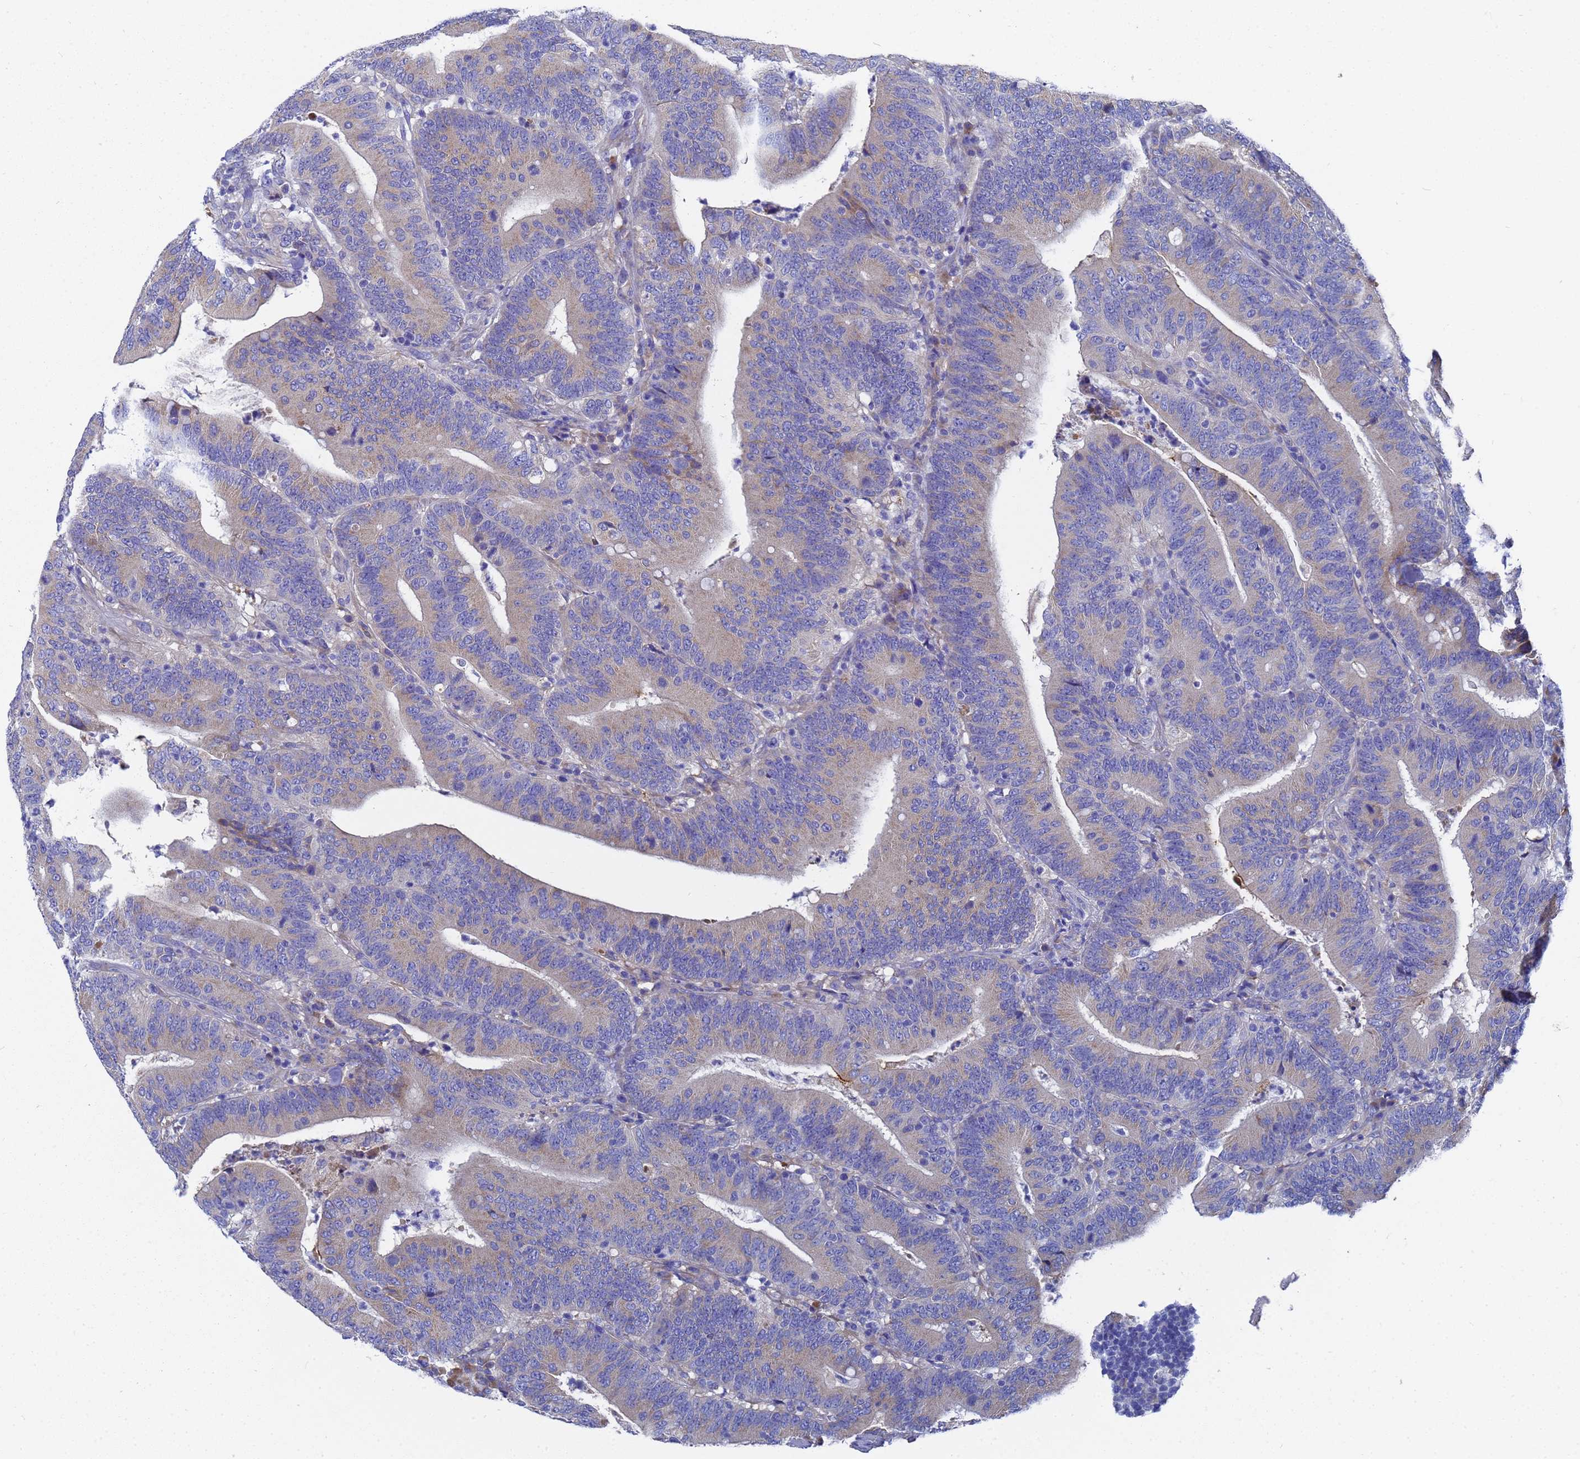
{"staining": {"intensity": "weak", "quantity": ">75%", "location": "cytoplasmic/membranous"}, "tissue": "colorectal cancer", "cell_type": "Tumor cells", "image_type": "cancer", "snomed": [{"axis": "morphology", "description": "Adenocarcinoma, NOS"}, {"axis": "topography", "description": "Colon"}], "caption": "Weak cytoplasmic/membranous protein expression is appreciated in about >75% of tumor cells in adenocarcinoma (colorectal).", "gene": "TM4SF4", "patient": {"sex": "female", "age": 66}}